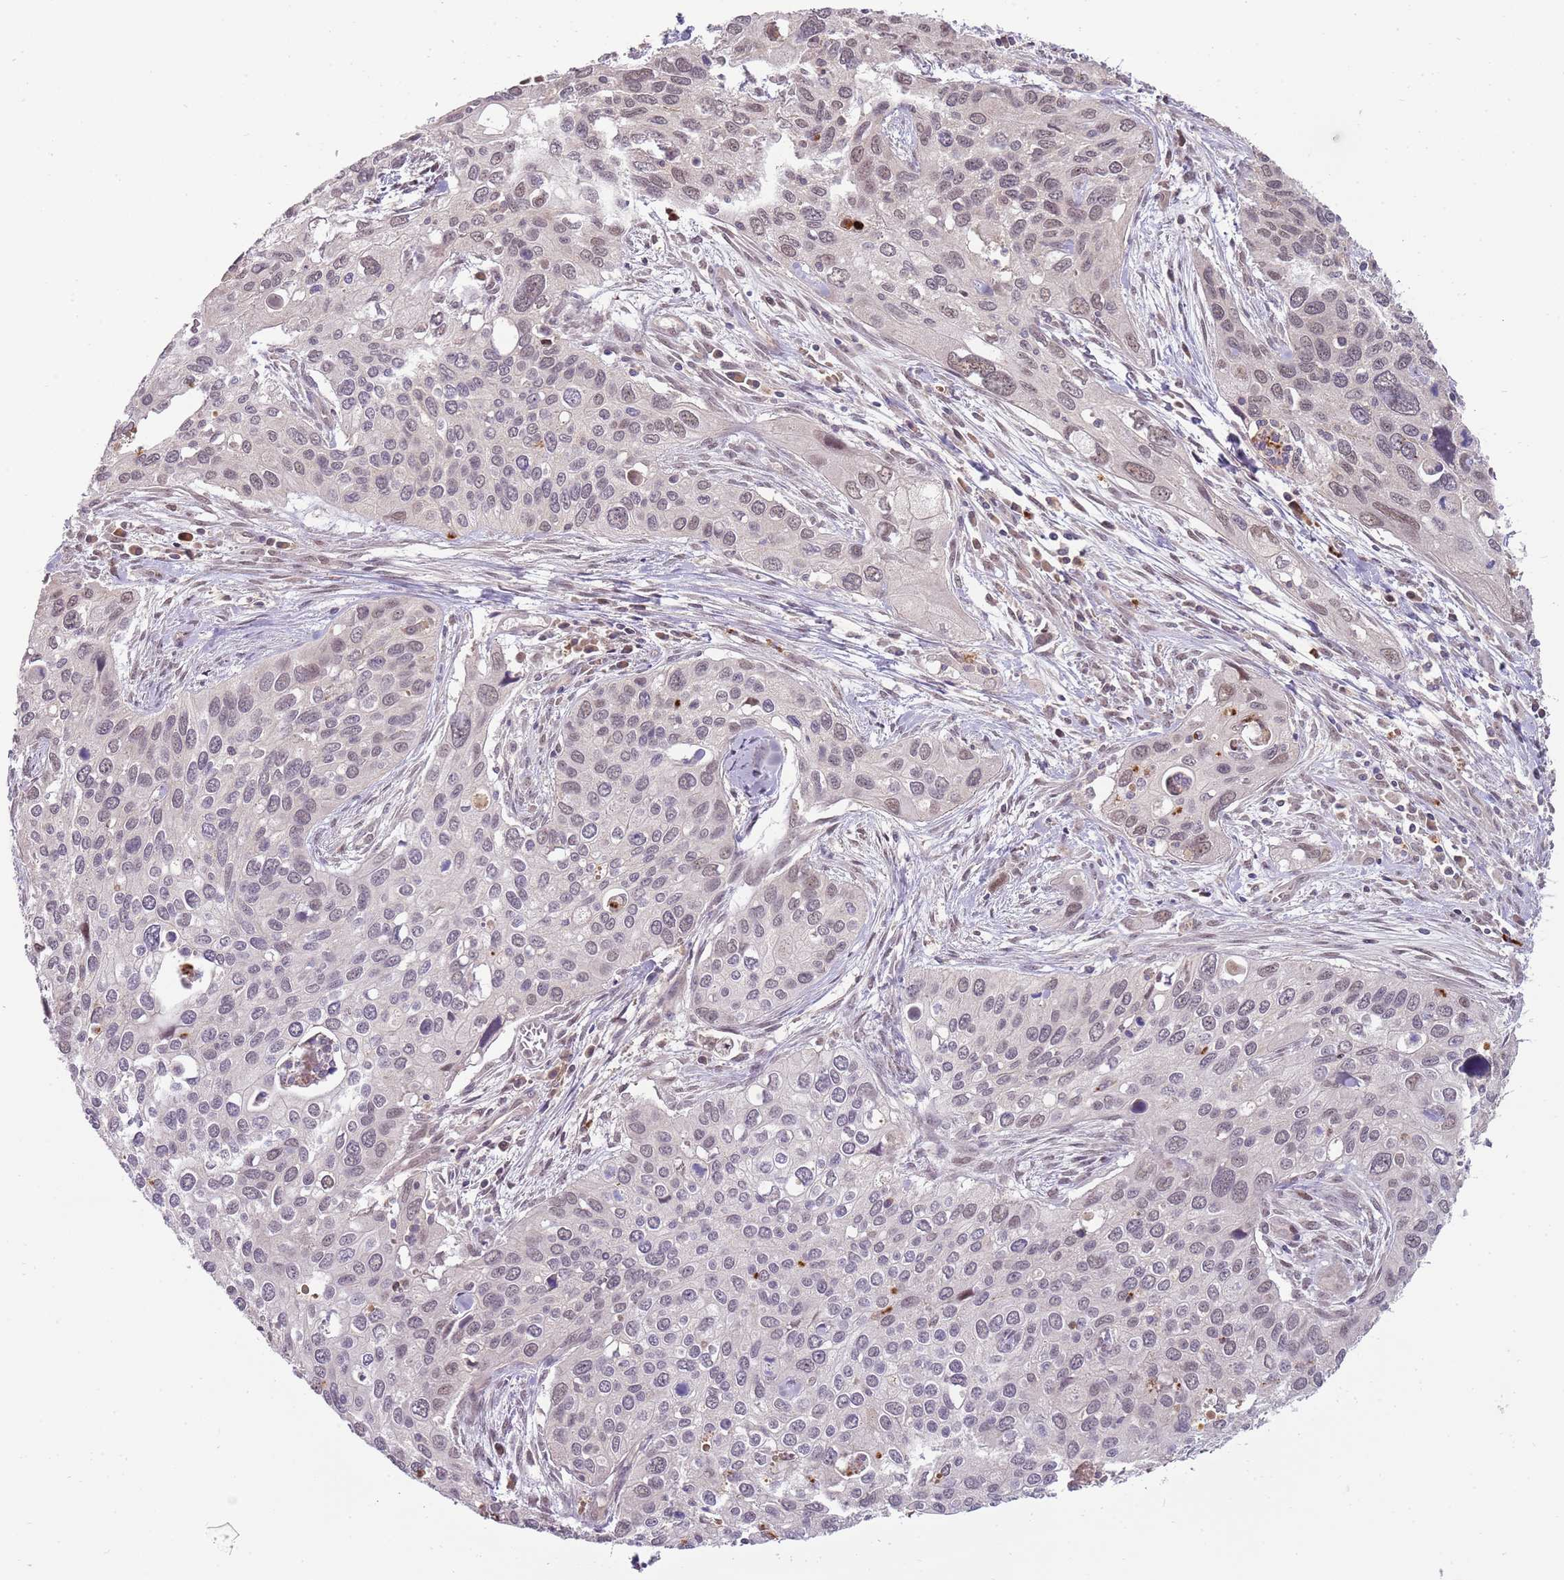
{"staining": {"intensity": "weak", "quantity": "25%-75%", "location": "nuclear"}, "tissue": "cervical cancer", "cell_type": "Tumor cells", "image_type": "cancer", "snomed": [{"axis": "morphology", "description": "Squamous cell carcinoma, NOS"}, {"axis": "topography", "description": "Cervix"}], "caption": "DAB (3,3'-diaminobenzidine) immunohistochemical staining of human cervical cancer displays weak nuclear protein expression in approximately 25%-75% of tumor cells.", "gene": "NBPF6", "patient": {"sex": "female", "age": 55}}